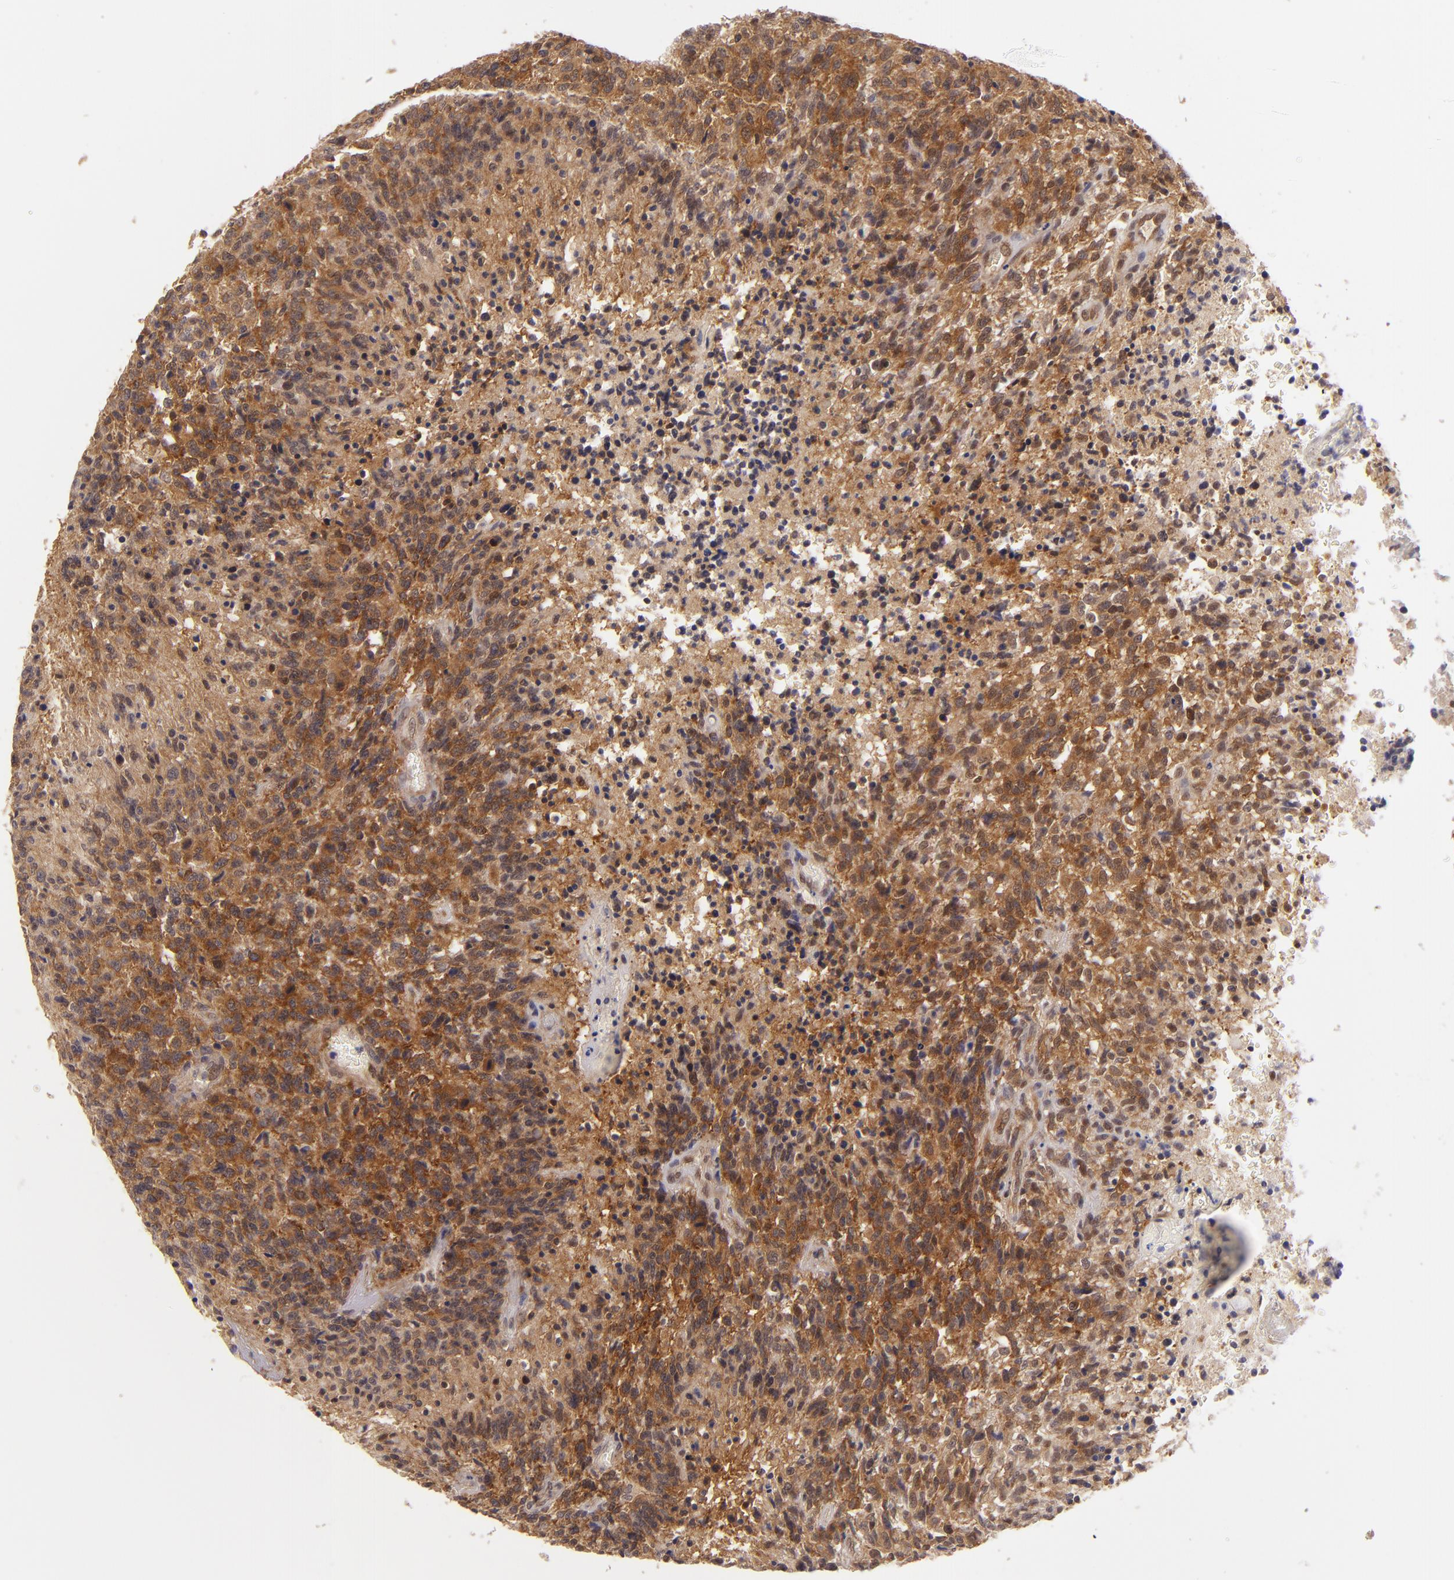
{"staining": {"intensity": "strong", "quantity": ">75%", "location": "cytoplasmic/membranous"}, "tissue": "glioma", "cell_type": "Tumor cells", "image_type": "cancer", "snomed": [{"axis": "morphology", "description": "Glioma, malignant, High grade"}, {"axis": "topography", "description": "Brain"}], "caption": "Malignant glioma (high-grade) stained for a protein shows strong cytoplasmic/membranous positivity in tumor cells.", "gene": "PTPN13", "patient": {"sex": "male", "age": 36}}